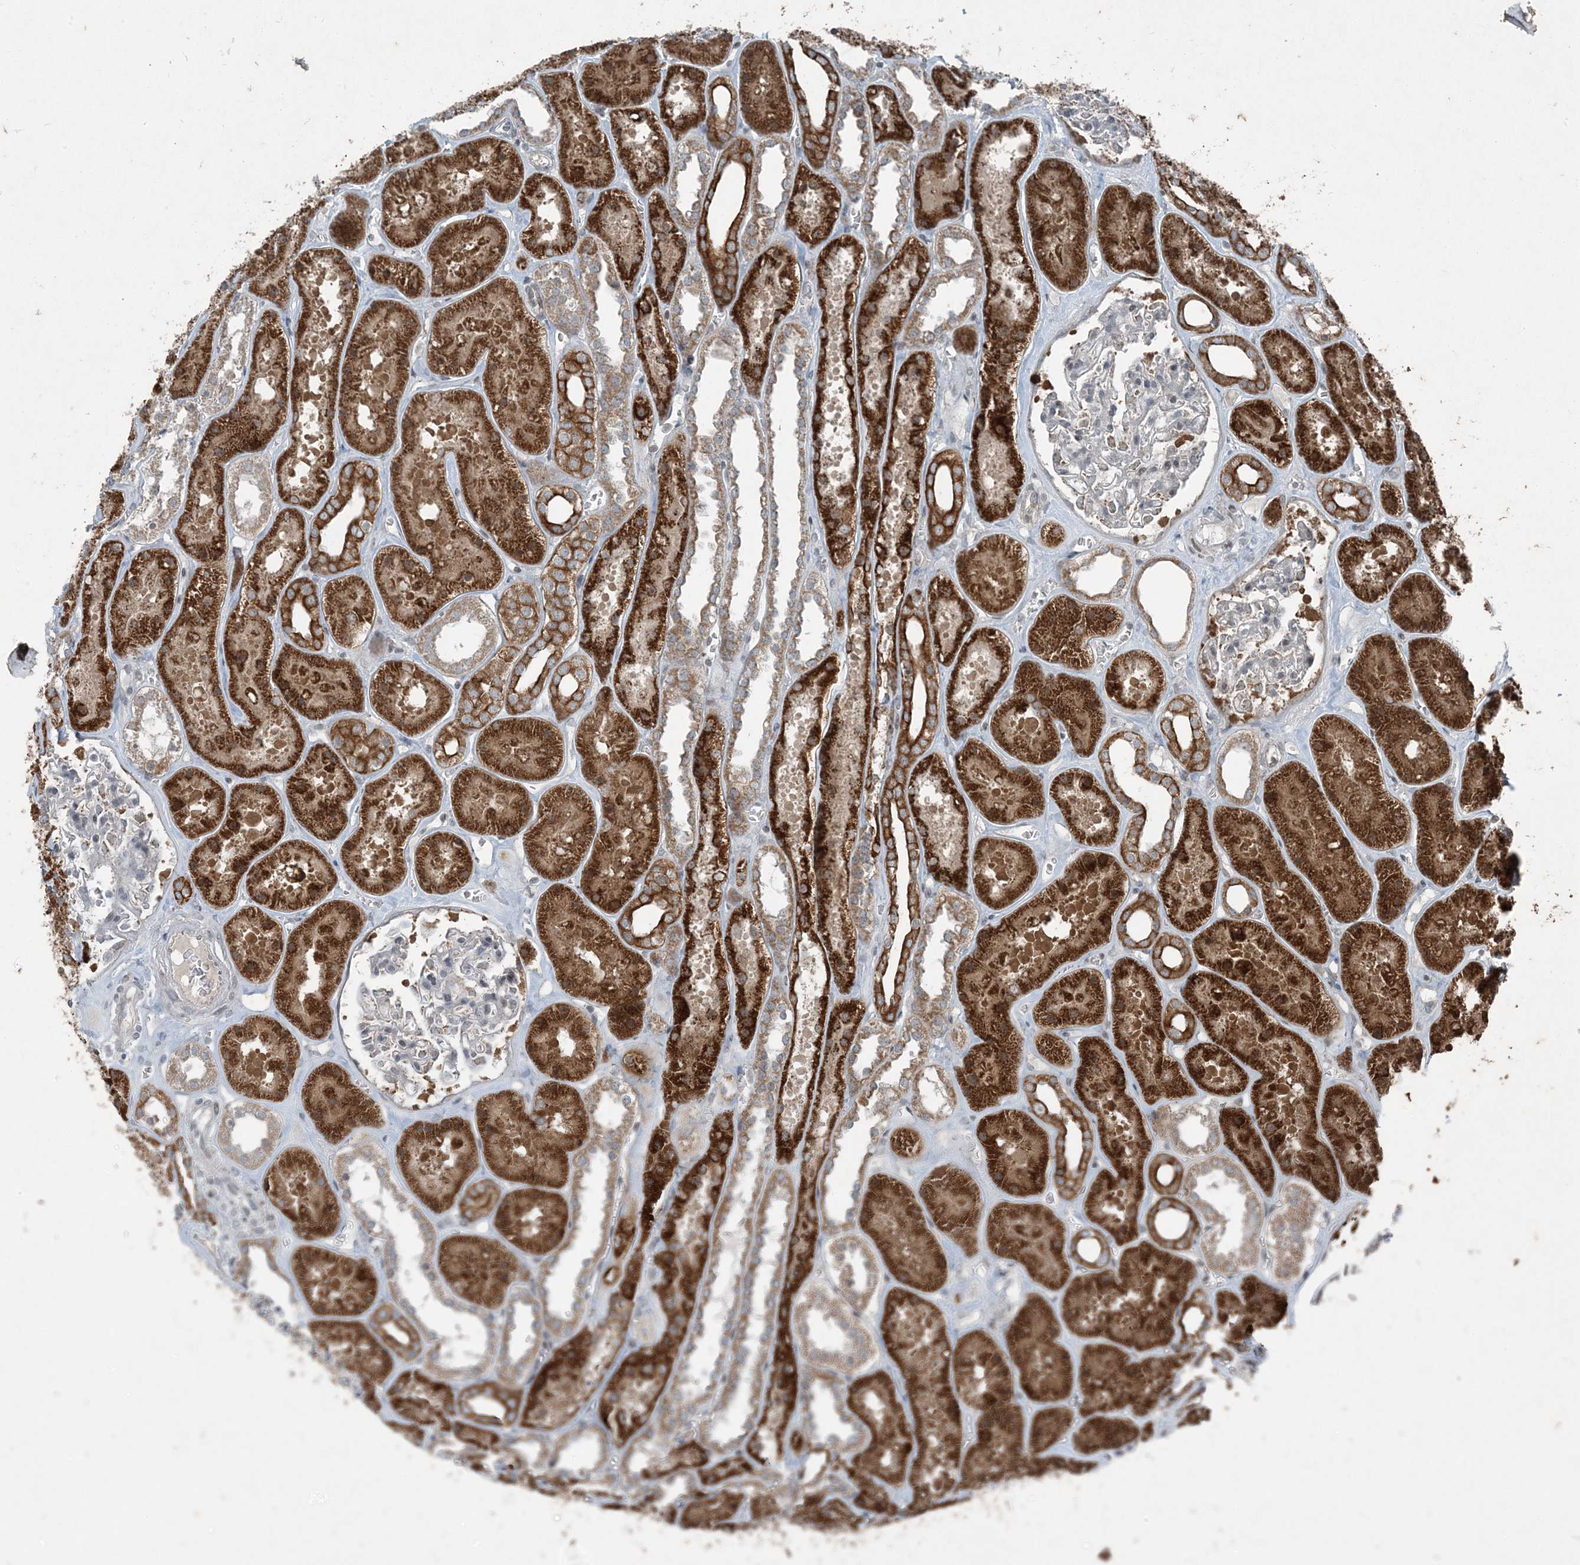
{"staining": {"intensity": "negative", "quantity": "none", "location": "none"}, "tissue": "kidney", "cell_type": "Cells in glomeruli", "image_type": "normal", "snomed": [{"axis": "morphology", "description": "Normal tissue, NOS"}, {"axis": "topography", "description": "Kidney"}], "caption": "High power microscopy image of an IHC photomicrograph of unremarkable kidney, revealing no significant staining in cells in glomeruli.", "gene": "PC", "patient": {"sex": "female", "age": 41}}